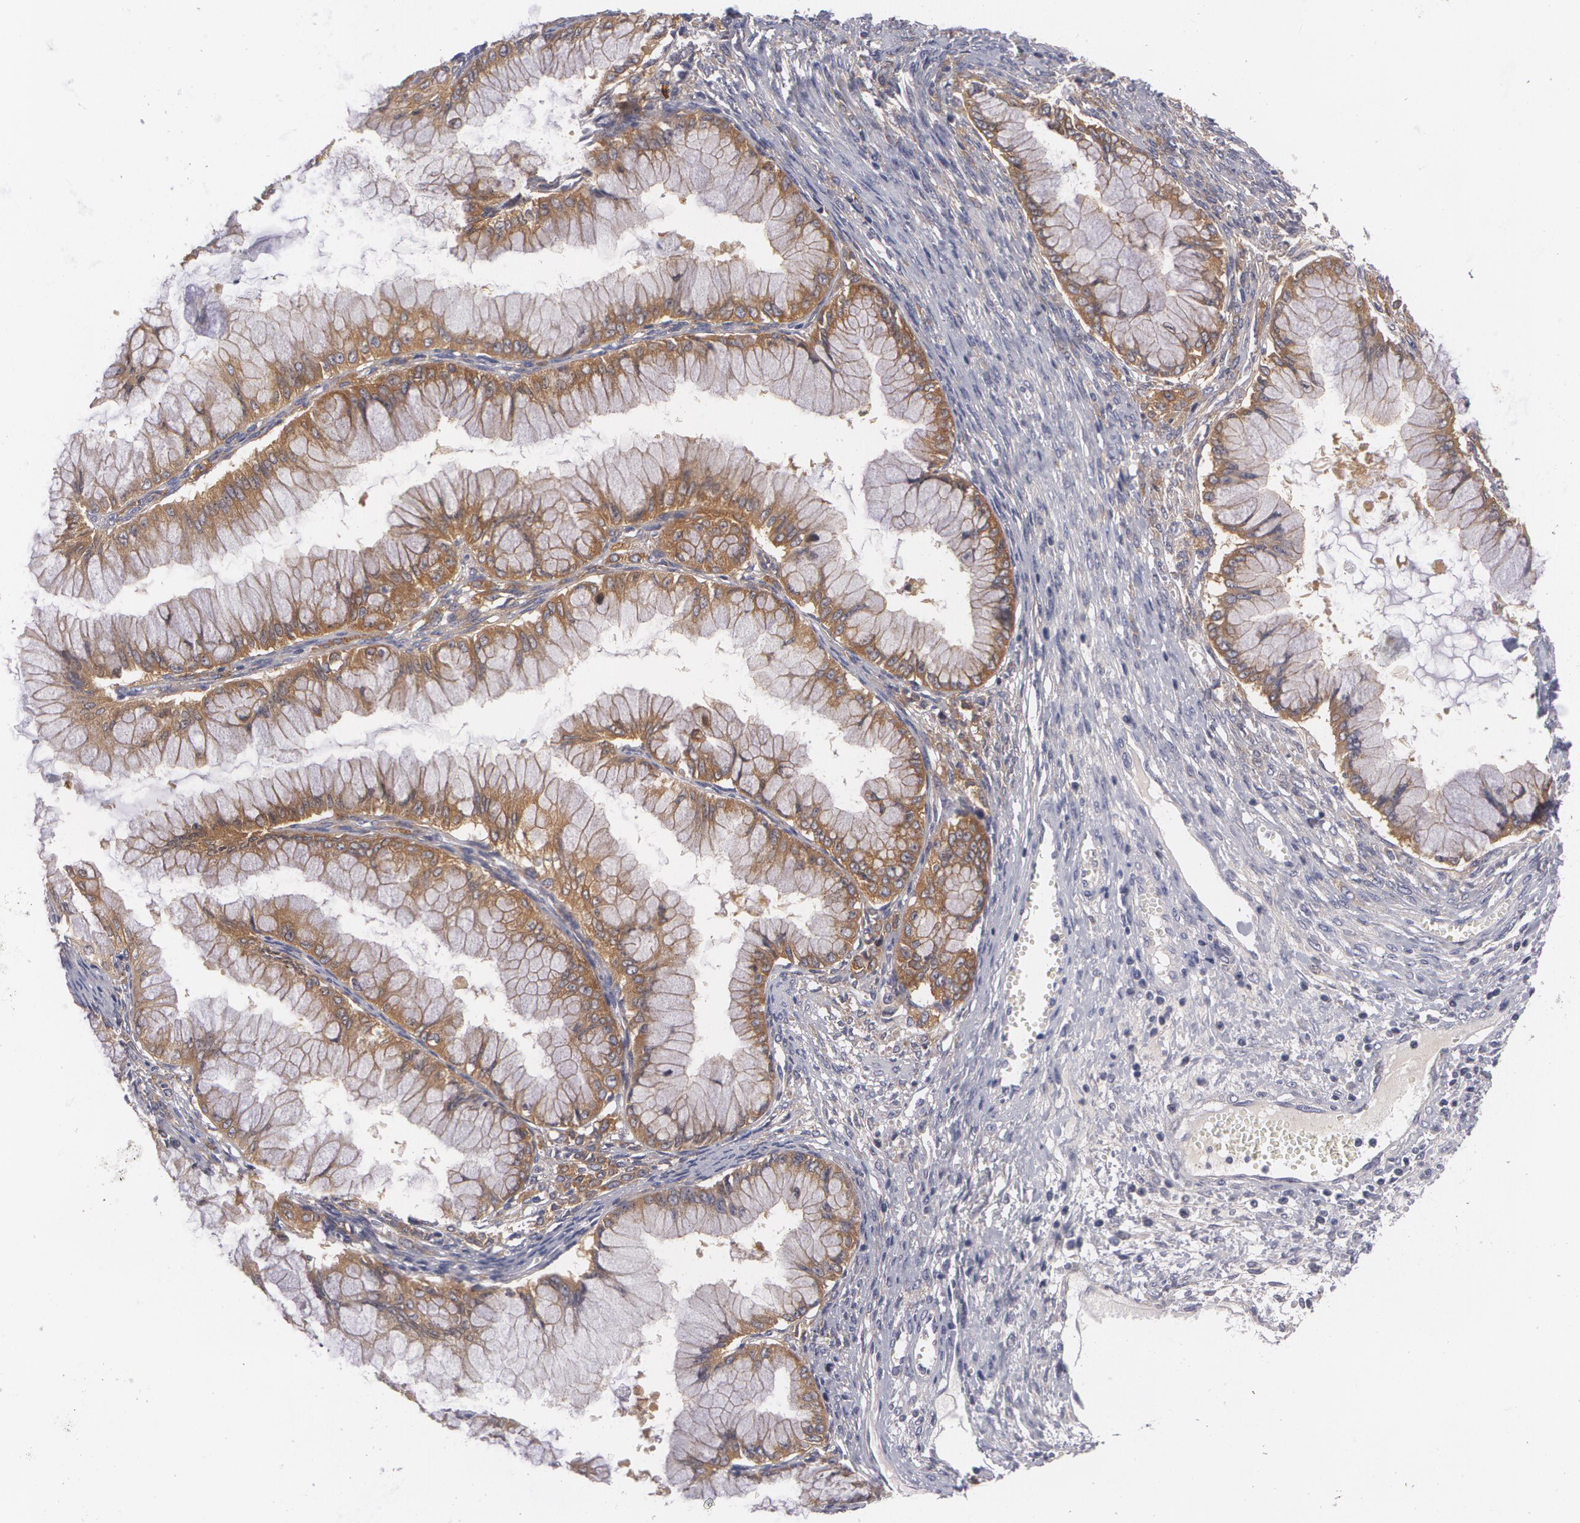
{"staining": {"intensity": "moderate", "quantity": ">75%", "location": "cytoplasmic/membranous"}, "tissue": "ovarian cancer", "cell_type": "Tumor cells", "image_type": "cancer", "snomed": [{"axis": "morphology", "description": "Cystadenocarcinoma, mucinous, NOS"}, {"axis": "topography", "description": "Ovary"}], "caption": "Ovarian cancer (mucinous cystadenocarcinoma) stained with DAB (3,3'-diaminobenzidine) immunohistochemistry (IHC) reveals medium levels of moderate cytoplasmic/membranous expression in about >75% of tumor cells. Using DAB (3,3'-diaminobenzidine) (brown) and hematoxylin (blue) stains, captured at high magnification using brightfield microscopy.", "gene": "CASK", "patient": {"sex": "female", "age": 63}}